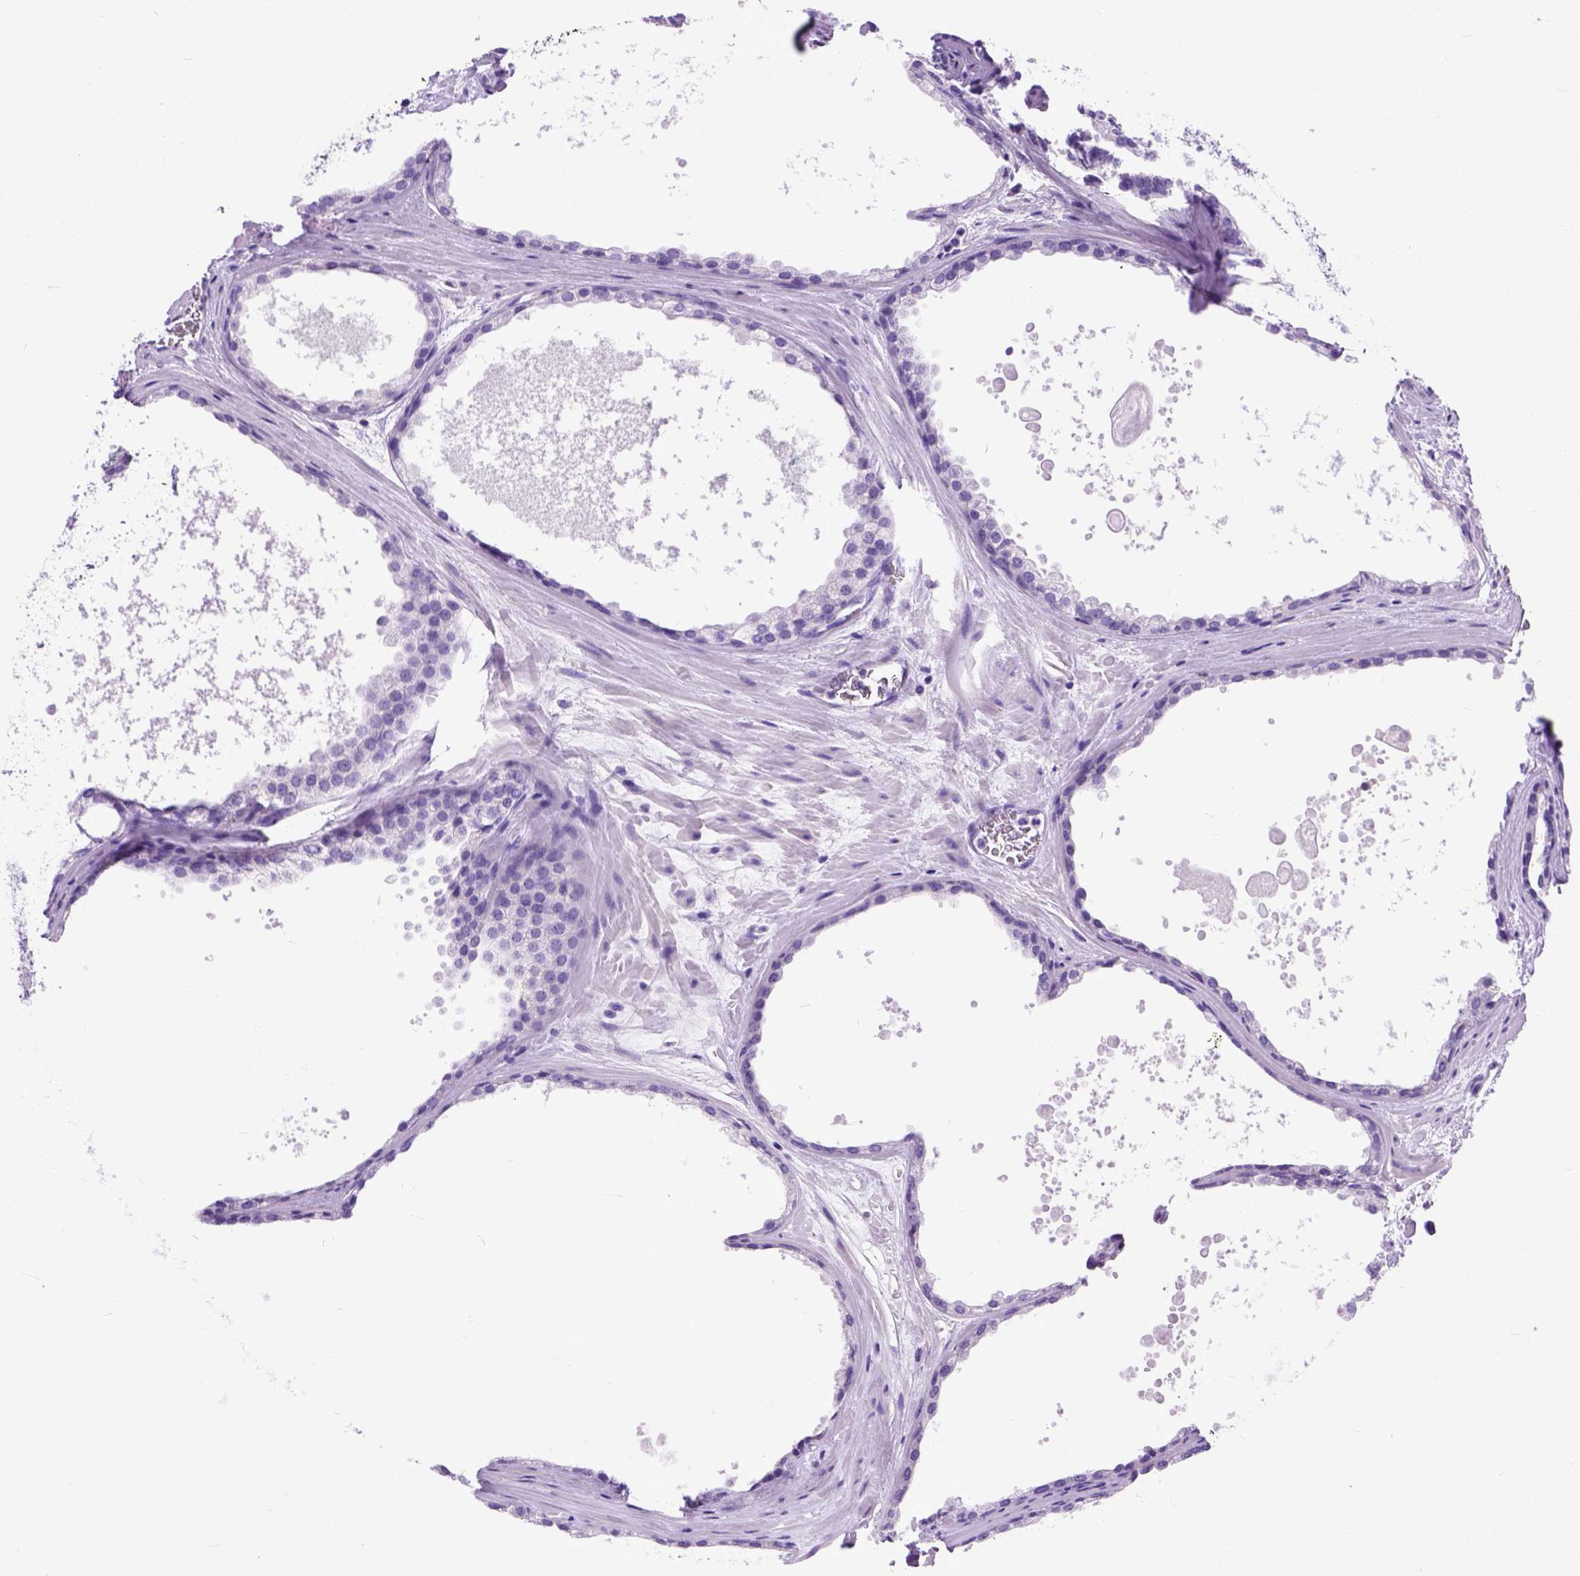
{"staining": {"intensity": "negative", "quantity": "none", "location": "none"}, "tissue": "prostate cancer", "cell_type": "Tumor cells", "image_type": "cancer", "snomed": [{"axis": "morphology", "description": "Adenocarcinoma, Low grade"}, {"axis": "topography", "description": "Prostate"}], "caption": "IHC of low-grade adenocarcinoma (prostate) demonstrates no positivity in tumor cells.", "gene": "ODAD3", "patient": {"sex": "male", "age": 56}}